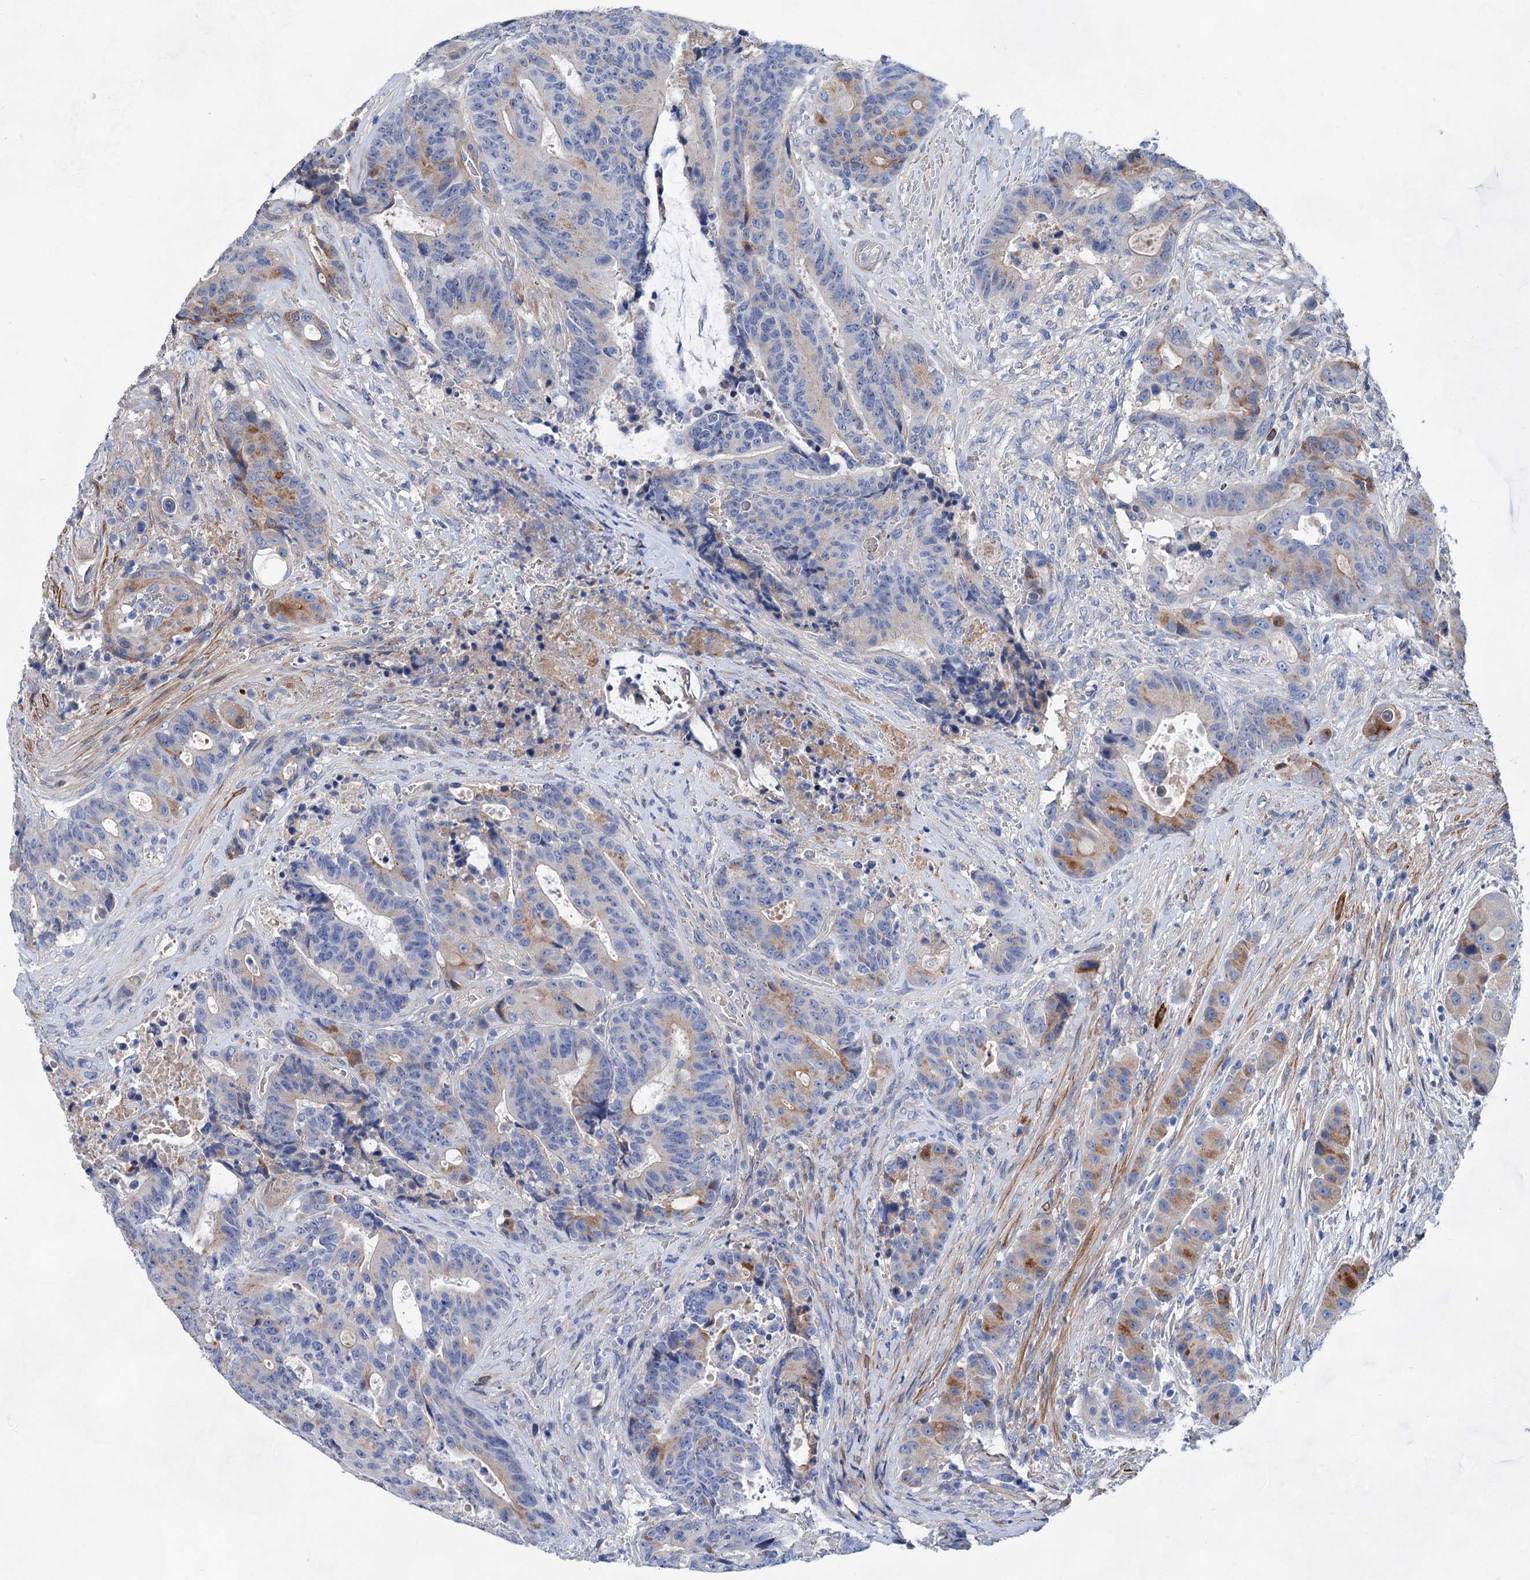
{"staining": {"intensity": "moderate", "quantity": "<25%", "location": "cytoplasmic/membranous"}, "tissue": "colorectal cancer", "cell_type": "Tumor cells", "image_type": "cancer", "snomed": [{"axis": "morphology", "description": "Adenocarcinoma, NOS"}, {"axis": "topography", "description": "Rectum"}], "caption": "Tumor cells demonstrate low levels of moderate cytoplasmic/membranous staining in about <25% of cells in human colorectal cancer.", "gene": "GPR155", "patient": {"sex": "male", "age": 69}}